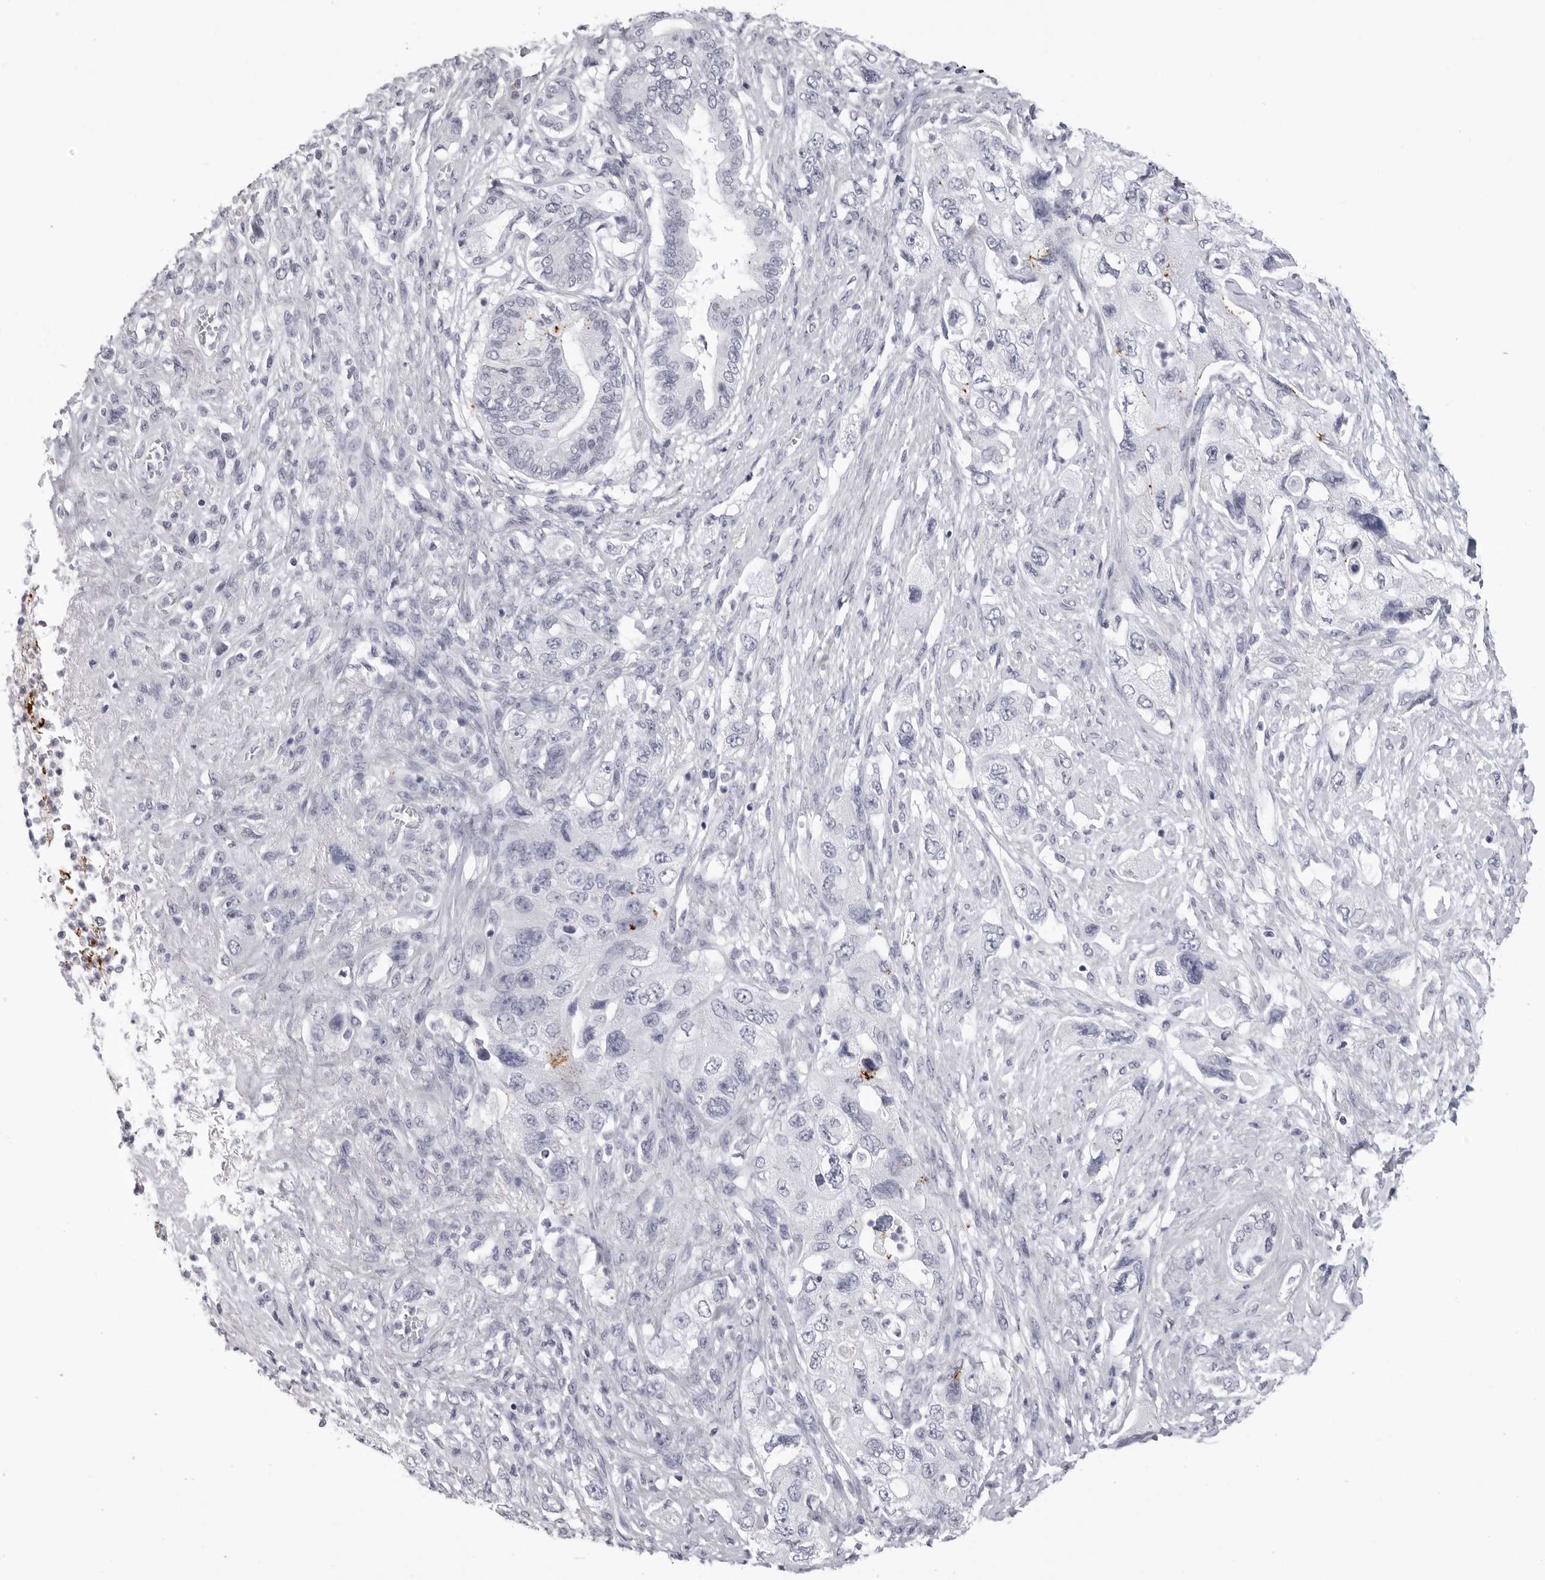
{"staining": {"intensity": "negative", "quantity": "none", "location": "none"}, "tissue": "pancreatic cancer", "cell_type": "Tumor cells", "image_type": "cancer", "snomed": [{"axis": "morphology", "description": "Adenocarcinoma, NOS"}, {"axis": "topography", "description": "Pancreas"}], "caption": "Immunohistochemical staining of pancreatic adenocarcinoma displays no significant expression in tumor cells.", "gene": "LGALS4", "patient": {"sex": "female", "age": 73}}